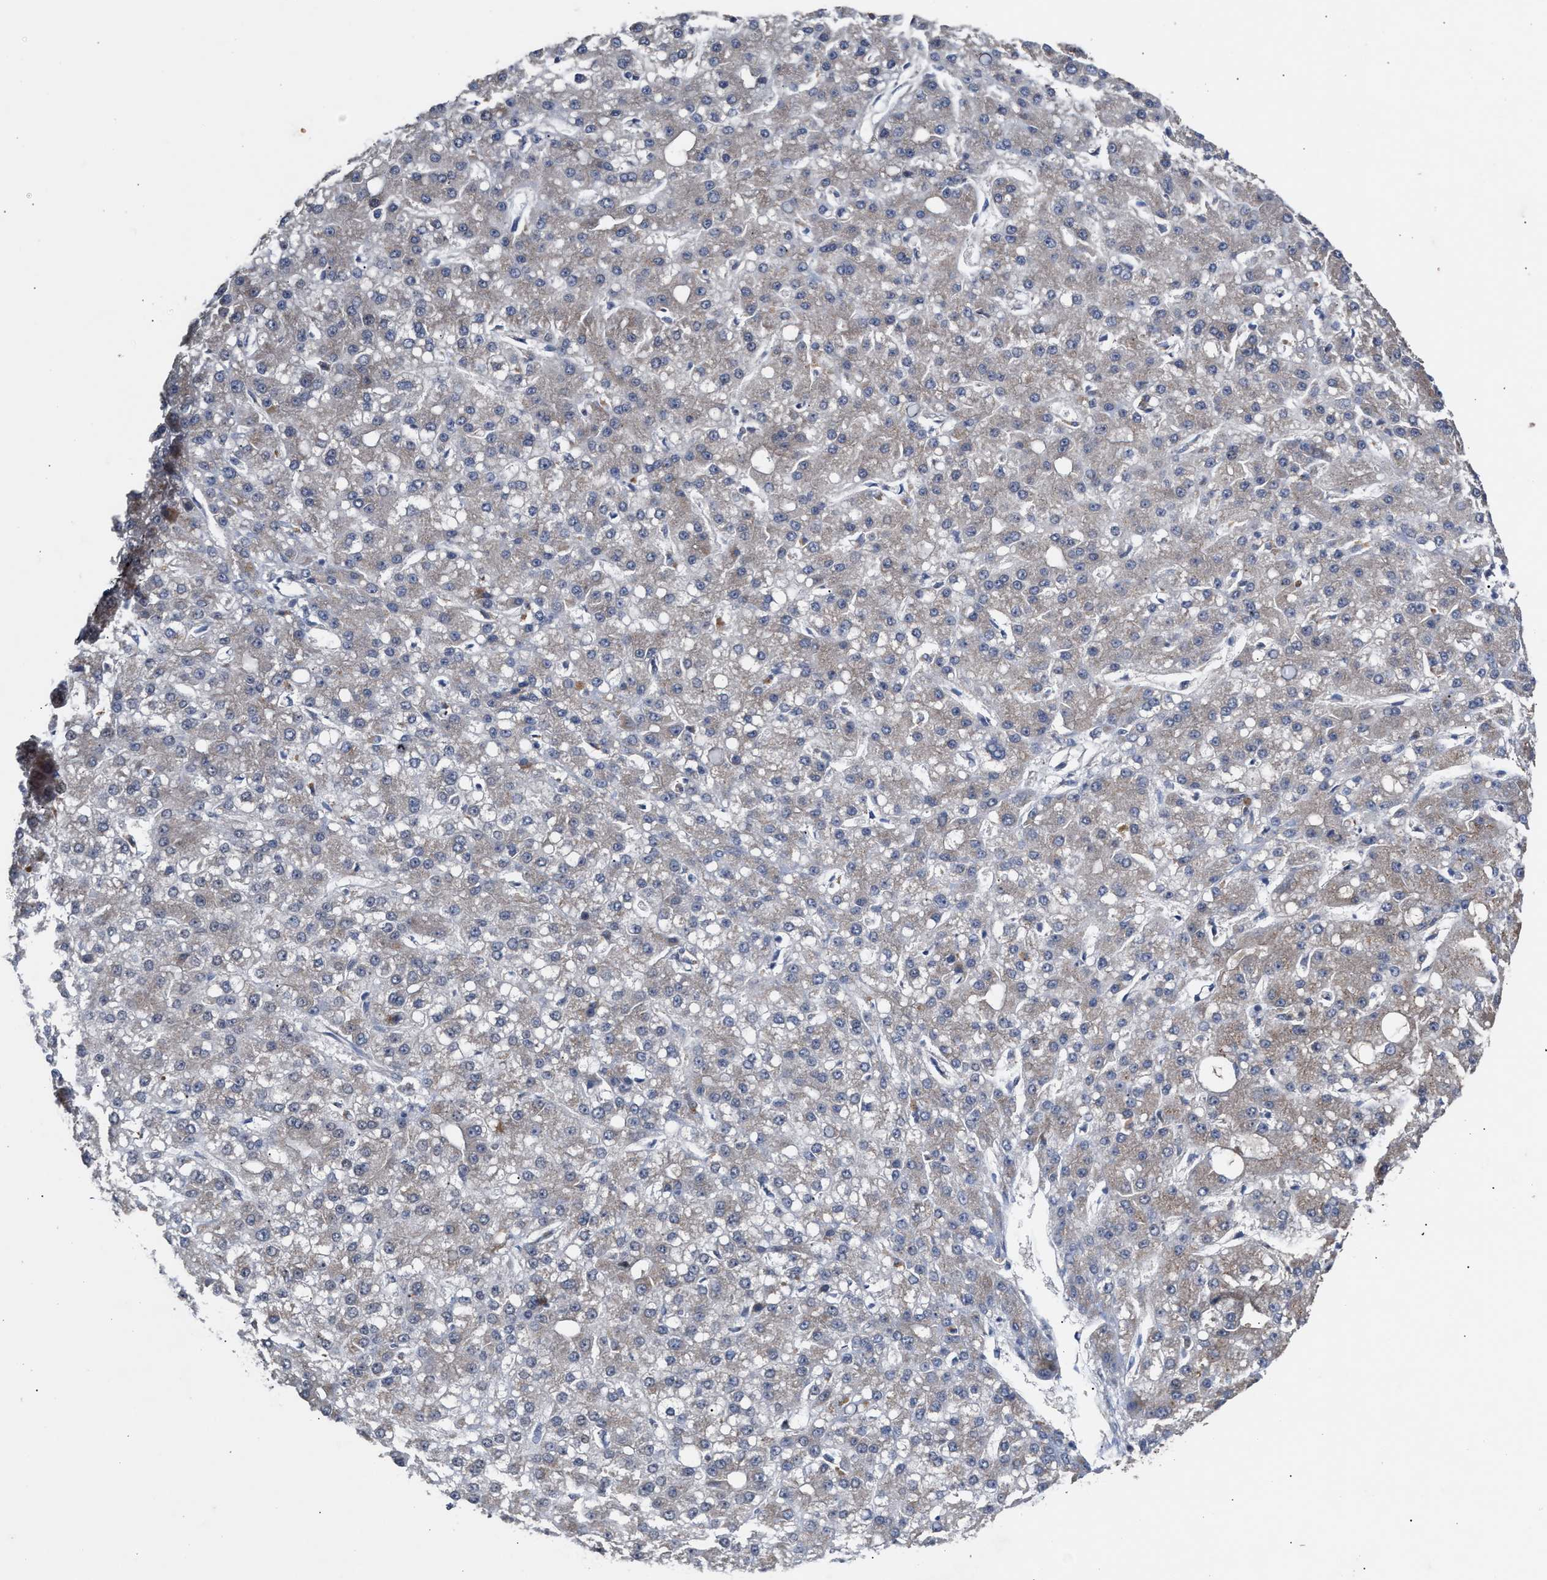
{"staining": {"intensity": "weak", "quantity": "25%-75%", "location": "cytoplasmic/membranous"}, "tissue": "liver cancer", "cell_type": "Tumor cells", "image_type": "cancer", "snomed": [{"axis": "morphology", "description": "Carcinoma, Hepatocellular, NOS"}, {"axis": "topography", "description": "Liver"}], "caption": "A low amount of weak cytoplasmic/membranous positivity is identified in approximately 25%-75% of tumor cells in hepatocellular carcinoma (liver) tissue.", "gene": "MKNK2", "patient": {"sex": "male", "age": 67}}